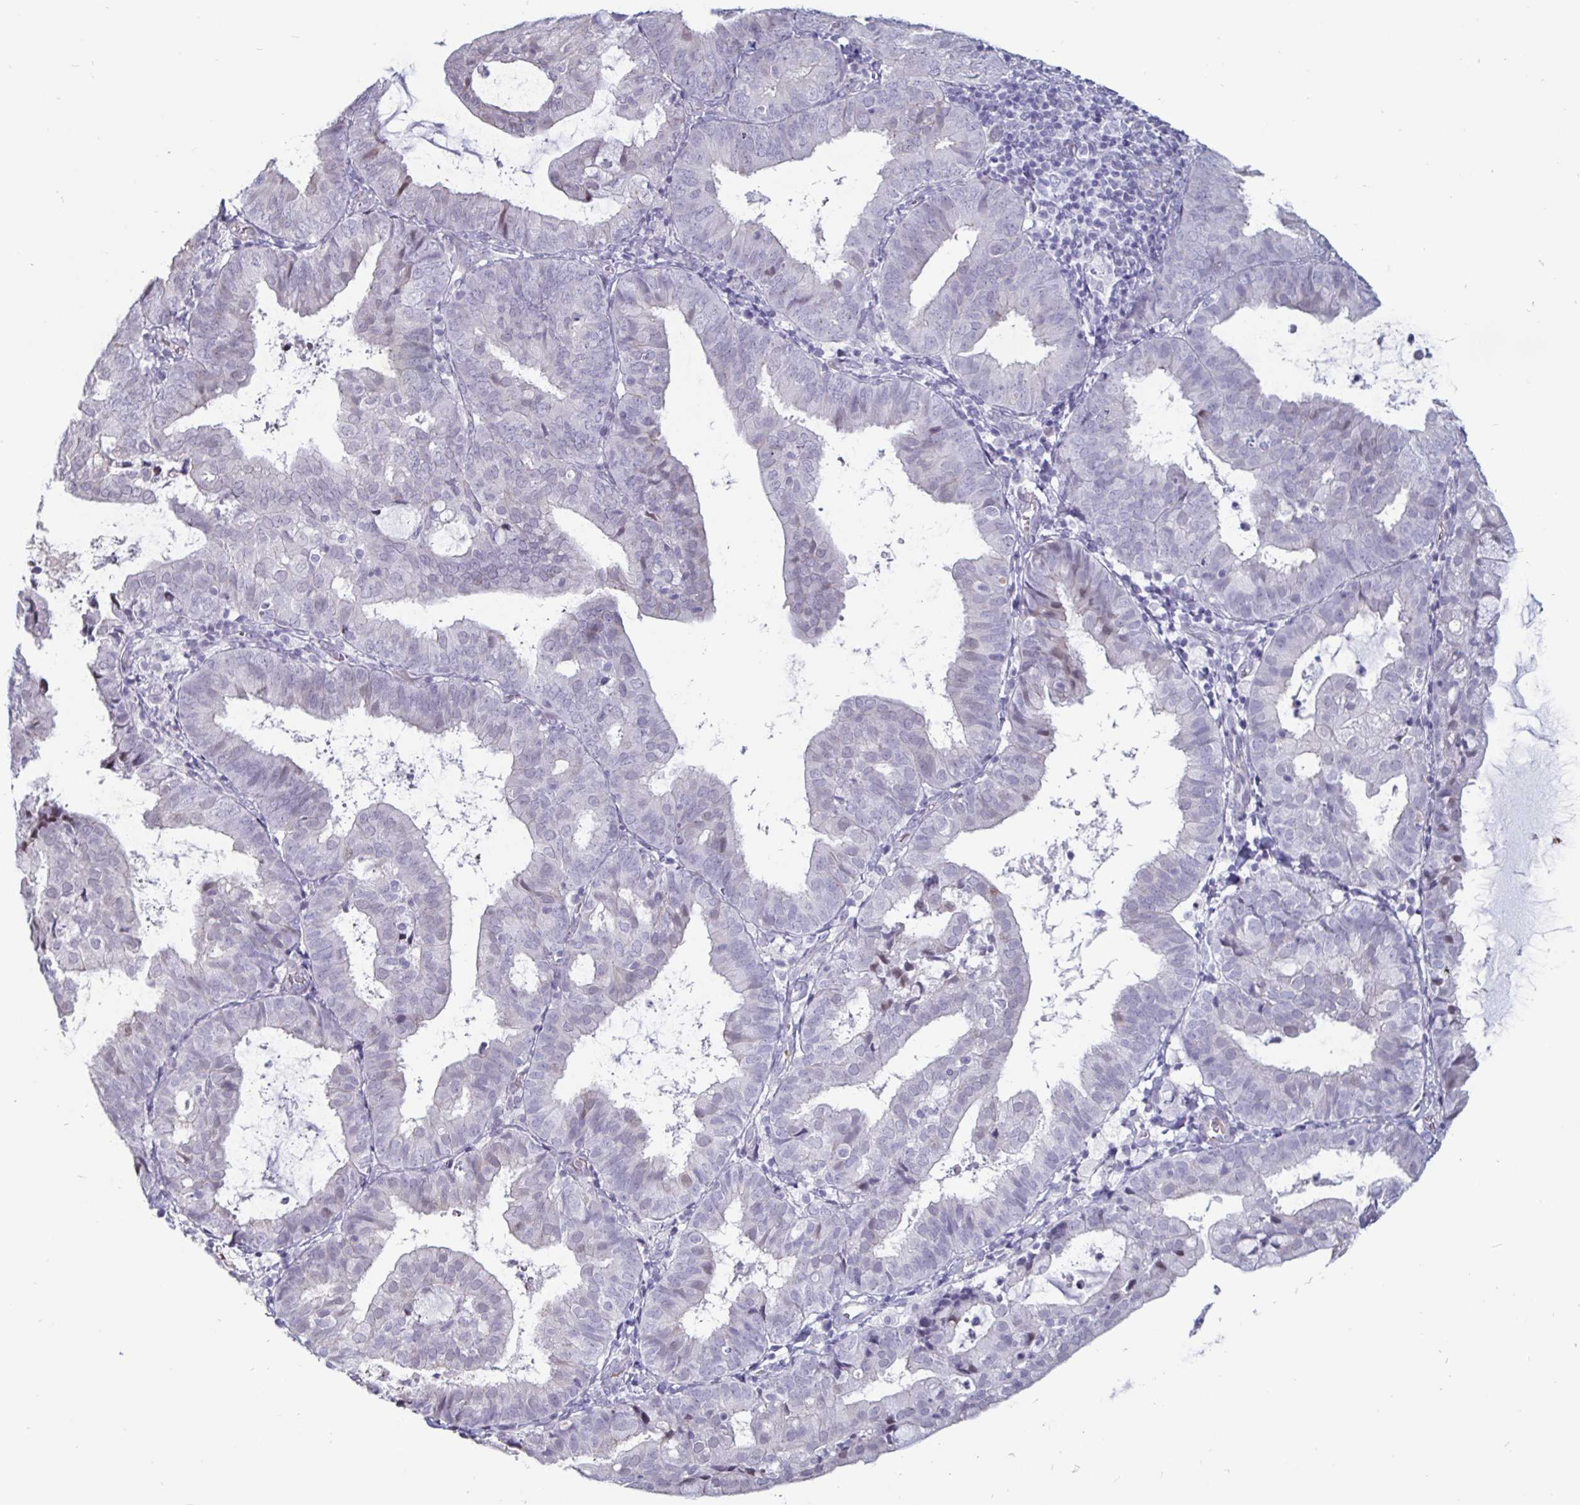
{"staining": {"intensity": "negative", "quantity": "none", "location": "none"}, "tissue": "endometrial cancer", "cell_type": "Tumor cells", "image_type": "cancer", "snomed": [{"axis": "morphology", "description": "Adenocarcinoma, NOS"}, {"axis": "topography", "description": "Endometrium"}], "caption": "A micrograph of human adenocarcinoma (endometrial) is negative for staining in tumor cells.", "gene": "OOSP2", "patient": {"sex": "female", "age": 80}}